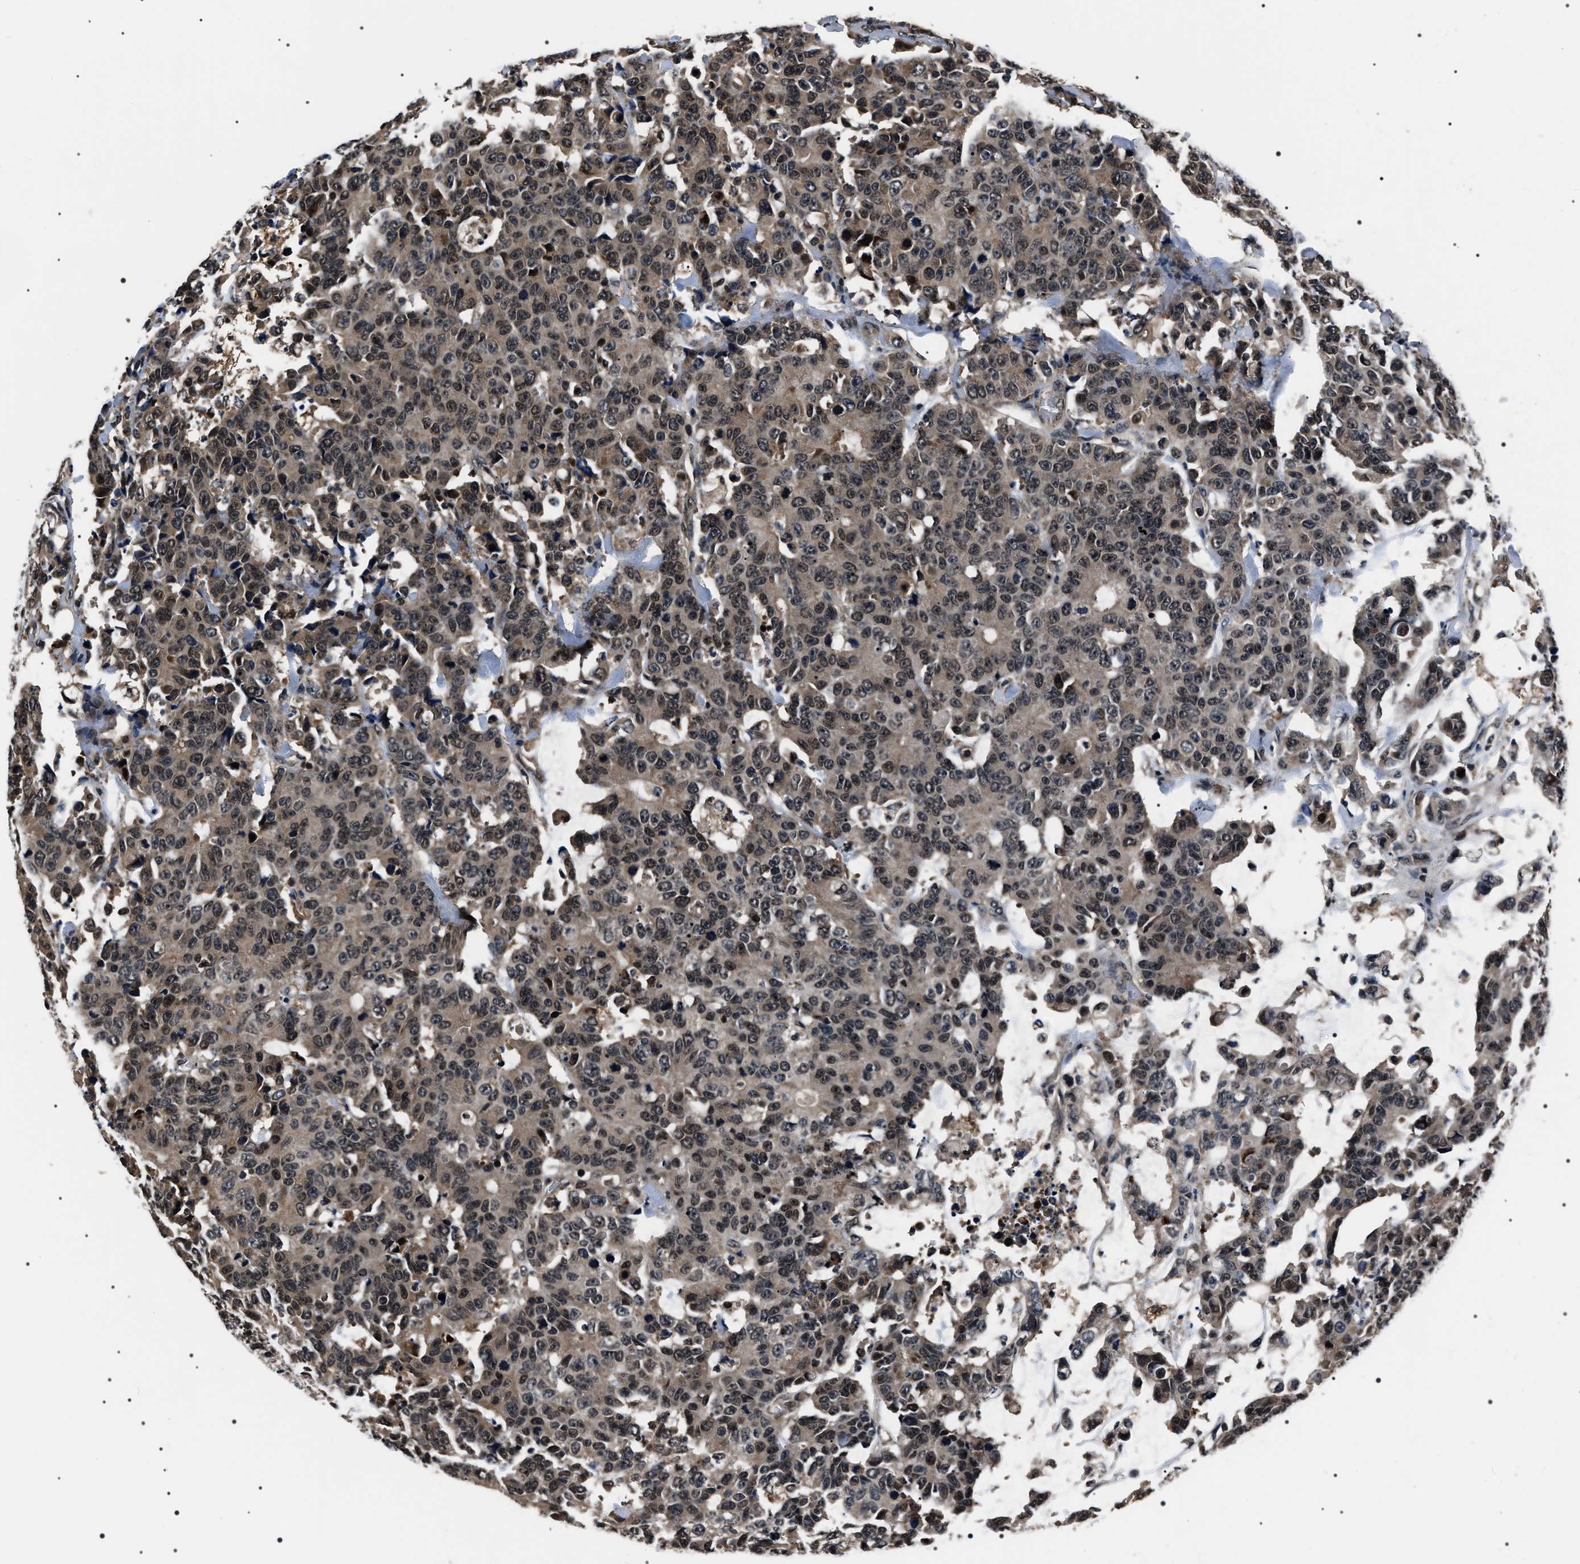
{"staining": {"intensity": "weak", "quantity": ">75%", "location": "cytoplasmic/membranous,nuclear"}, "tissue": "colorectal cancer", "cell_type": "Tumor cells", "image_type": "cancer", "snomed": [{"axis": "morphology", "description": "Adenocarcinoma, NOS"}, {"axis": "topography", "description": "Colon"}], "caption": "Weak cytoplasmic/membranous and nuclear staining is seen in approximately >75% of tumor cells in colorectal adenocarcinoma.", "gene": "SIPA1", "patient": {"sex": "female", "age": 86}}